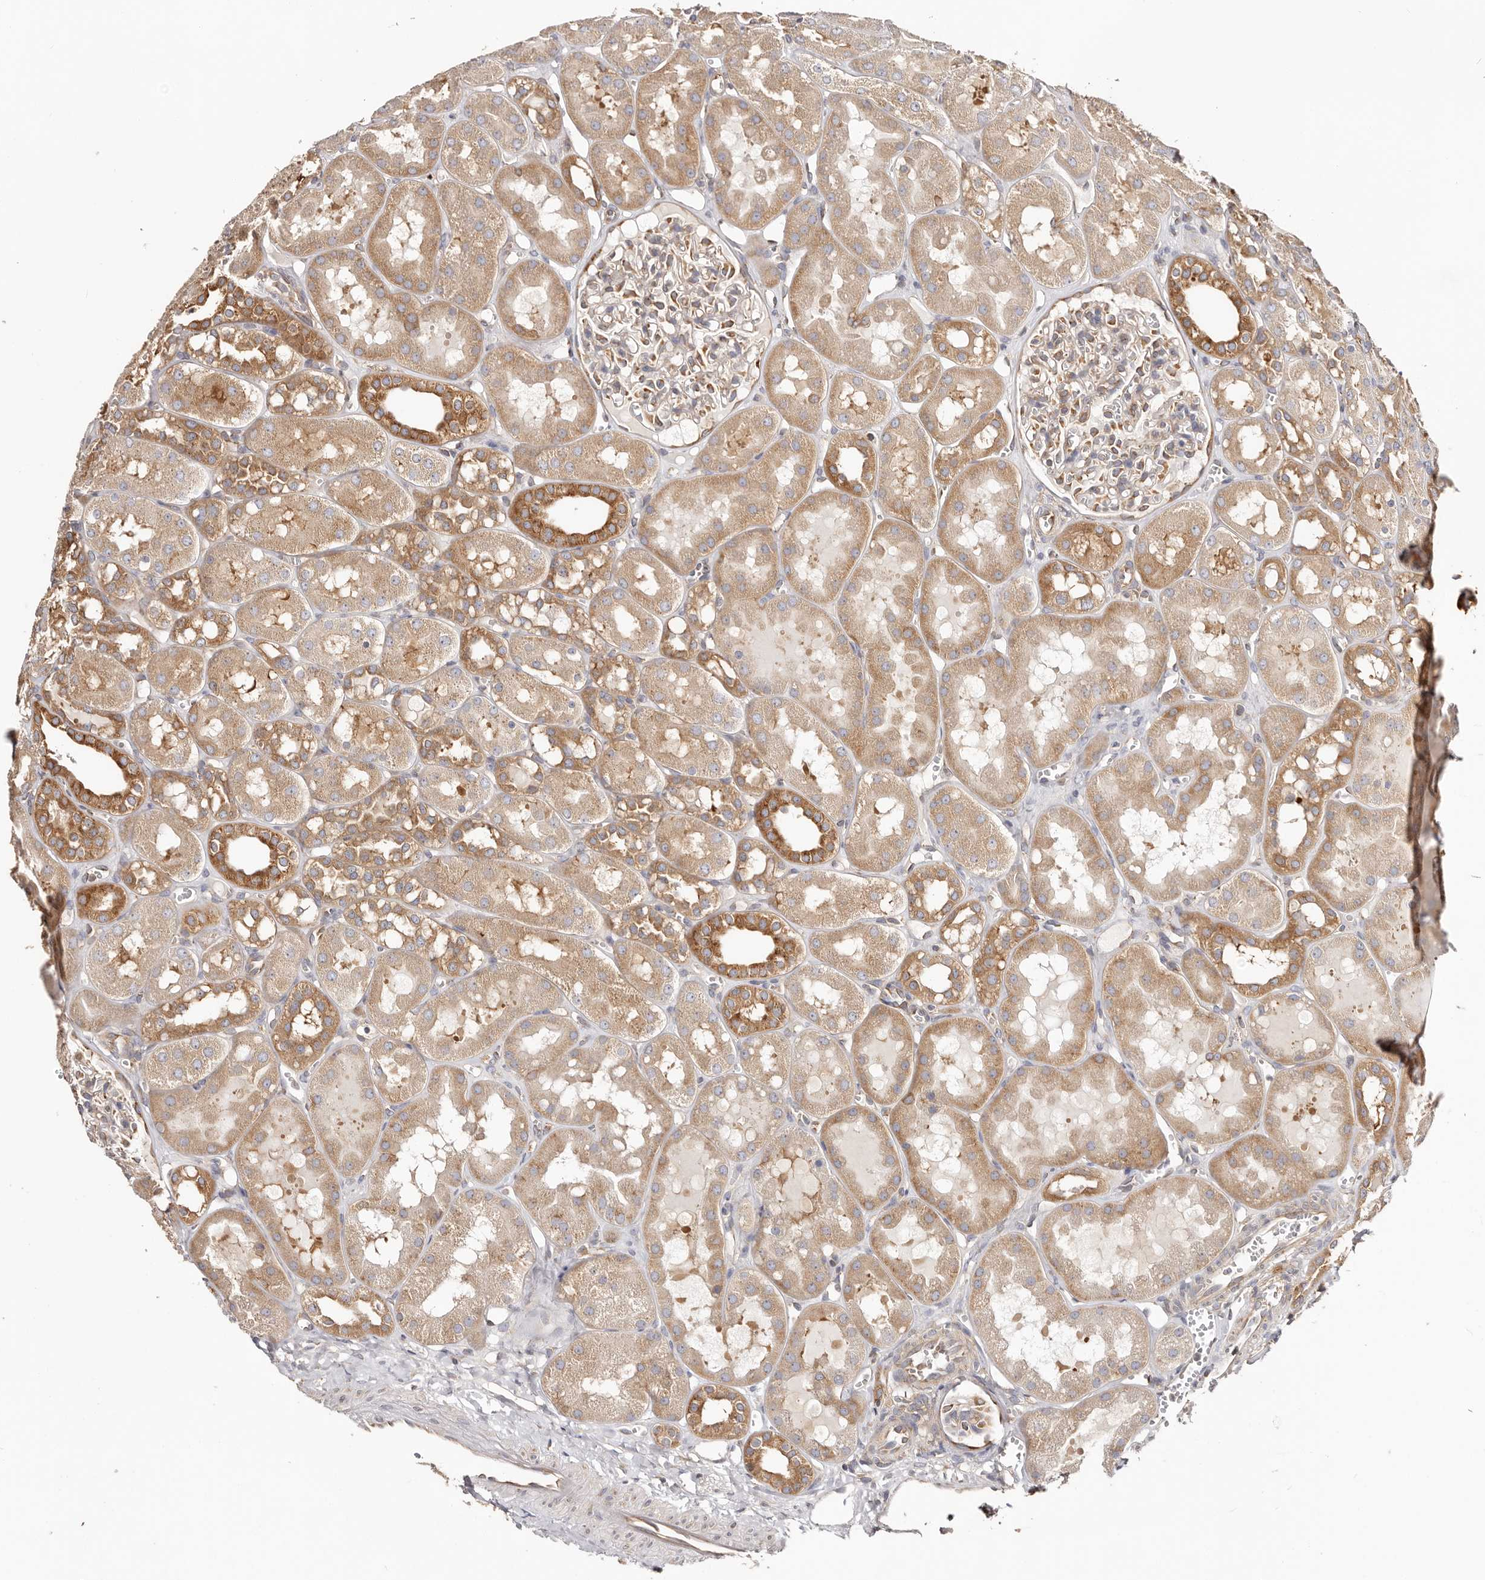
{"staining": {"intensity": "moderate", "quantity": "25%-75%", "location": "cytoplasmic/membranous"}, "tissue": "kidney", "cell_type": "Cells in glomeruli", "image_type": "normal", "snomed": [{"axis": "morphology", "description": "Normal tissue, NOS"}, {"axis": "topography", "description": "Kidney"}], "caption": "Immunohistochemistry (IHC) histopathology image of benign human kidney stained for a protein (brown), which demonstrates medium levels of moderate cytoplasmic/membranous expression in about 25%-75% of cells in glomeruli.", "gene": "EPRS1", "patient": {"sex": "male", "age": 16}}